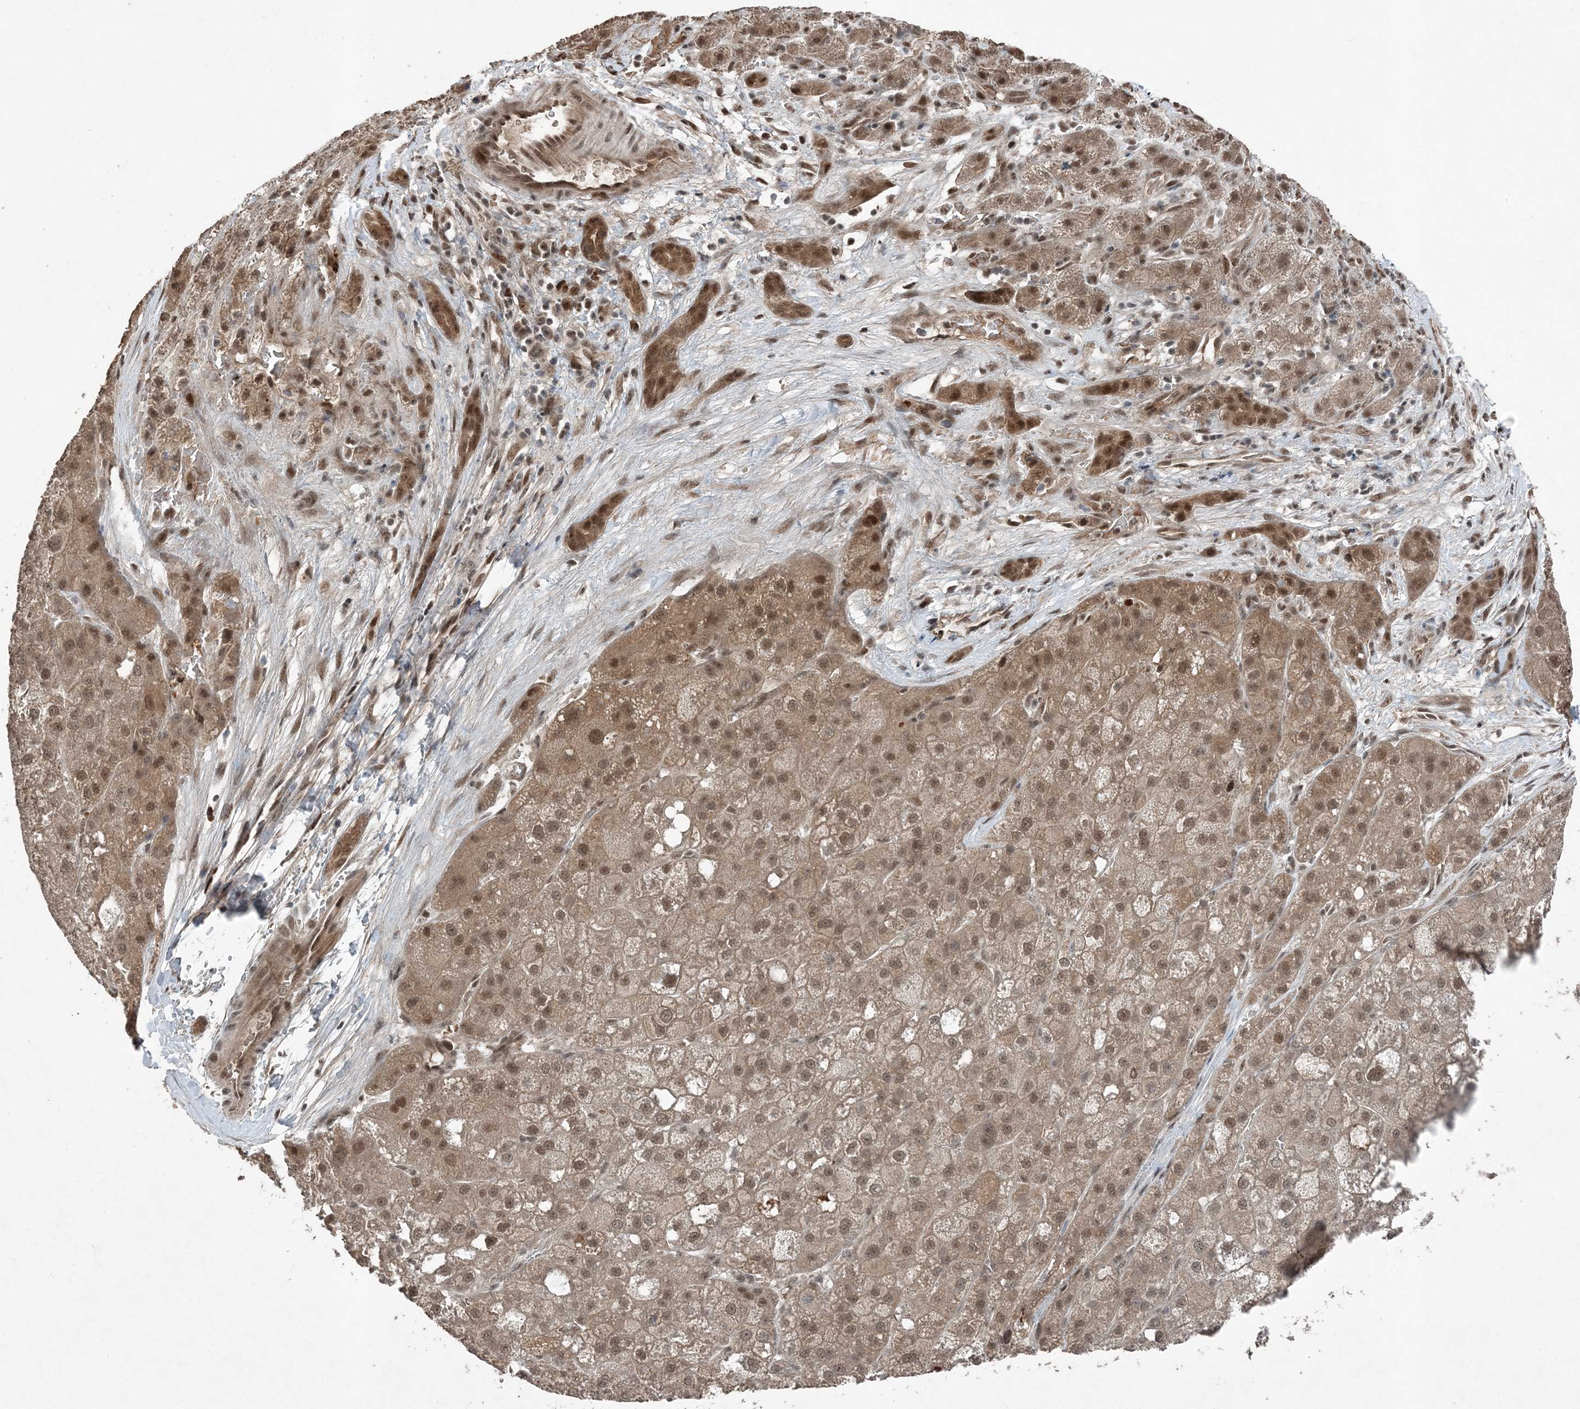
{"staining": {"intensity": "moderate", "quantity": ">75%", "location": "cytoplasmic/membranous,nuclear"}, "tissue": "liver cancer", "cell_type": "Tumor cells", "image_type": "cancer", "snomed": [{"axis": "morphology", "description": "Carcinoma, Hepatocellular, NOS"}, {"axis": "topography", "description": "Liver"}], "caption": "This is an image of immunohistochemistry staining of liver hepatocellular carcinoma, which shows moderate positivity in the cytoplasmic/membranous and nuclear of tumor cells.", "gene": "QTRT2", "patient": {"sex": "male", "age": 57}}